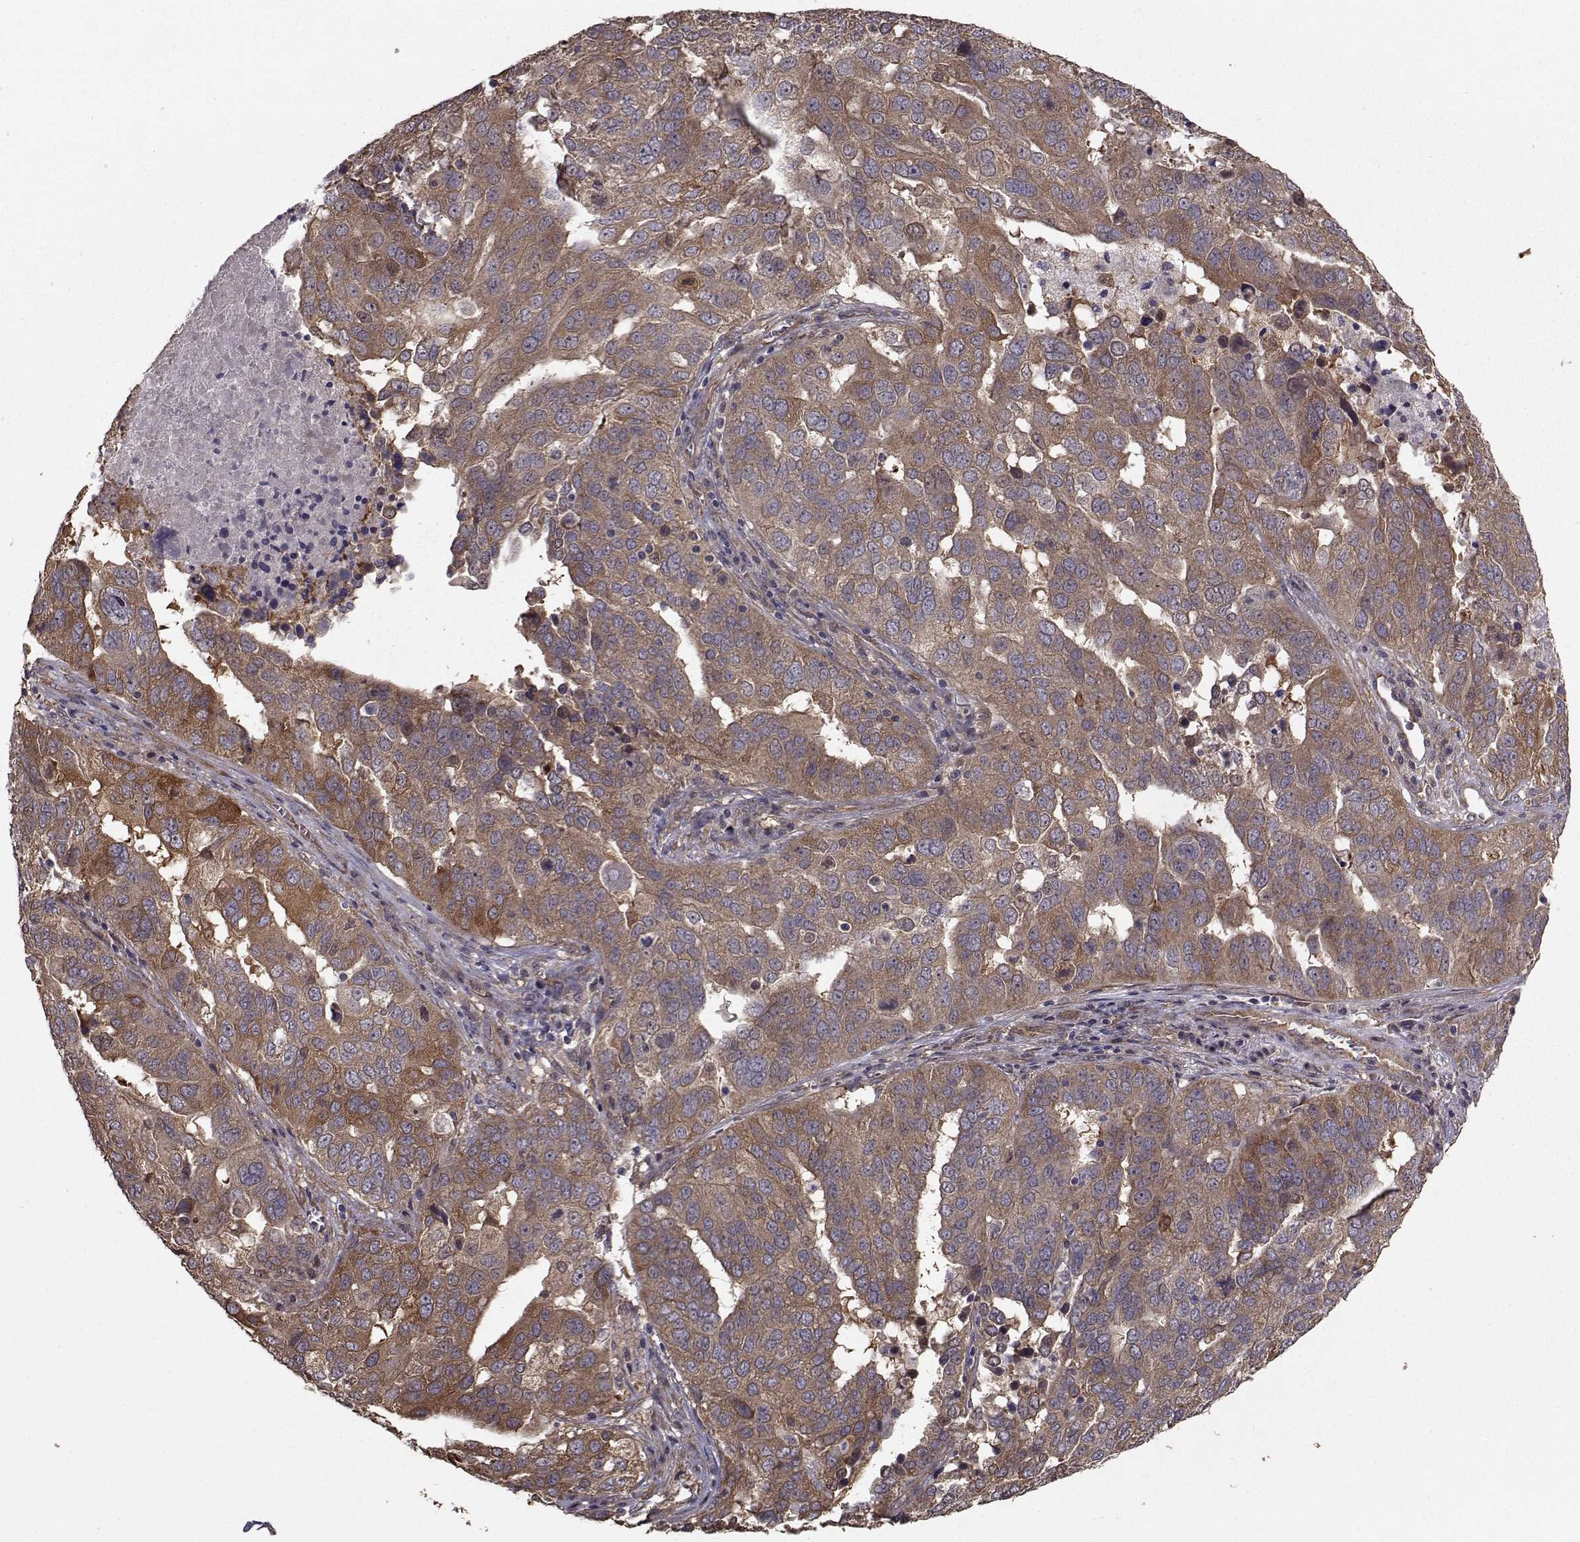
{"staining": {"intensity": "moderate", "quantity": ">75%", "location": "cytoplasmic/membranous"}, "tissue": "ovarian cancer", "cell_type": "Tumor cells", "image_type": "cancer", "snomed": [{"axis": "morphology", "description": "Carcinoma, endometroid"}, {"axis": "topography", "description": "Soft tissue"}, {"axis": "topography", "description": "Ovary"}], "caption": "This photomicrograph exhibits immunohistochemistry (IHC) staining of human ovarian cancer (endometroid carcinoma), with medium moderate cytoplasmic/membranous expression in approximately >75% of tumor cells.", "gene": "TRIP10", "patient": {"sex": "female", "age": 52}}